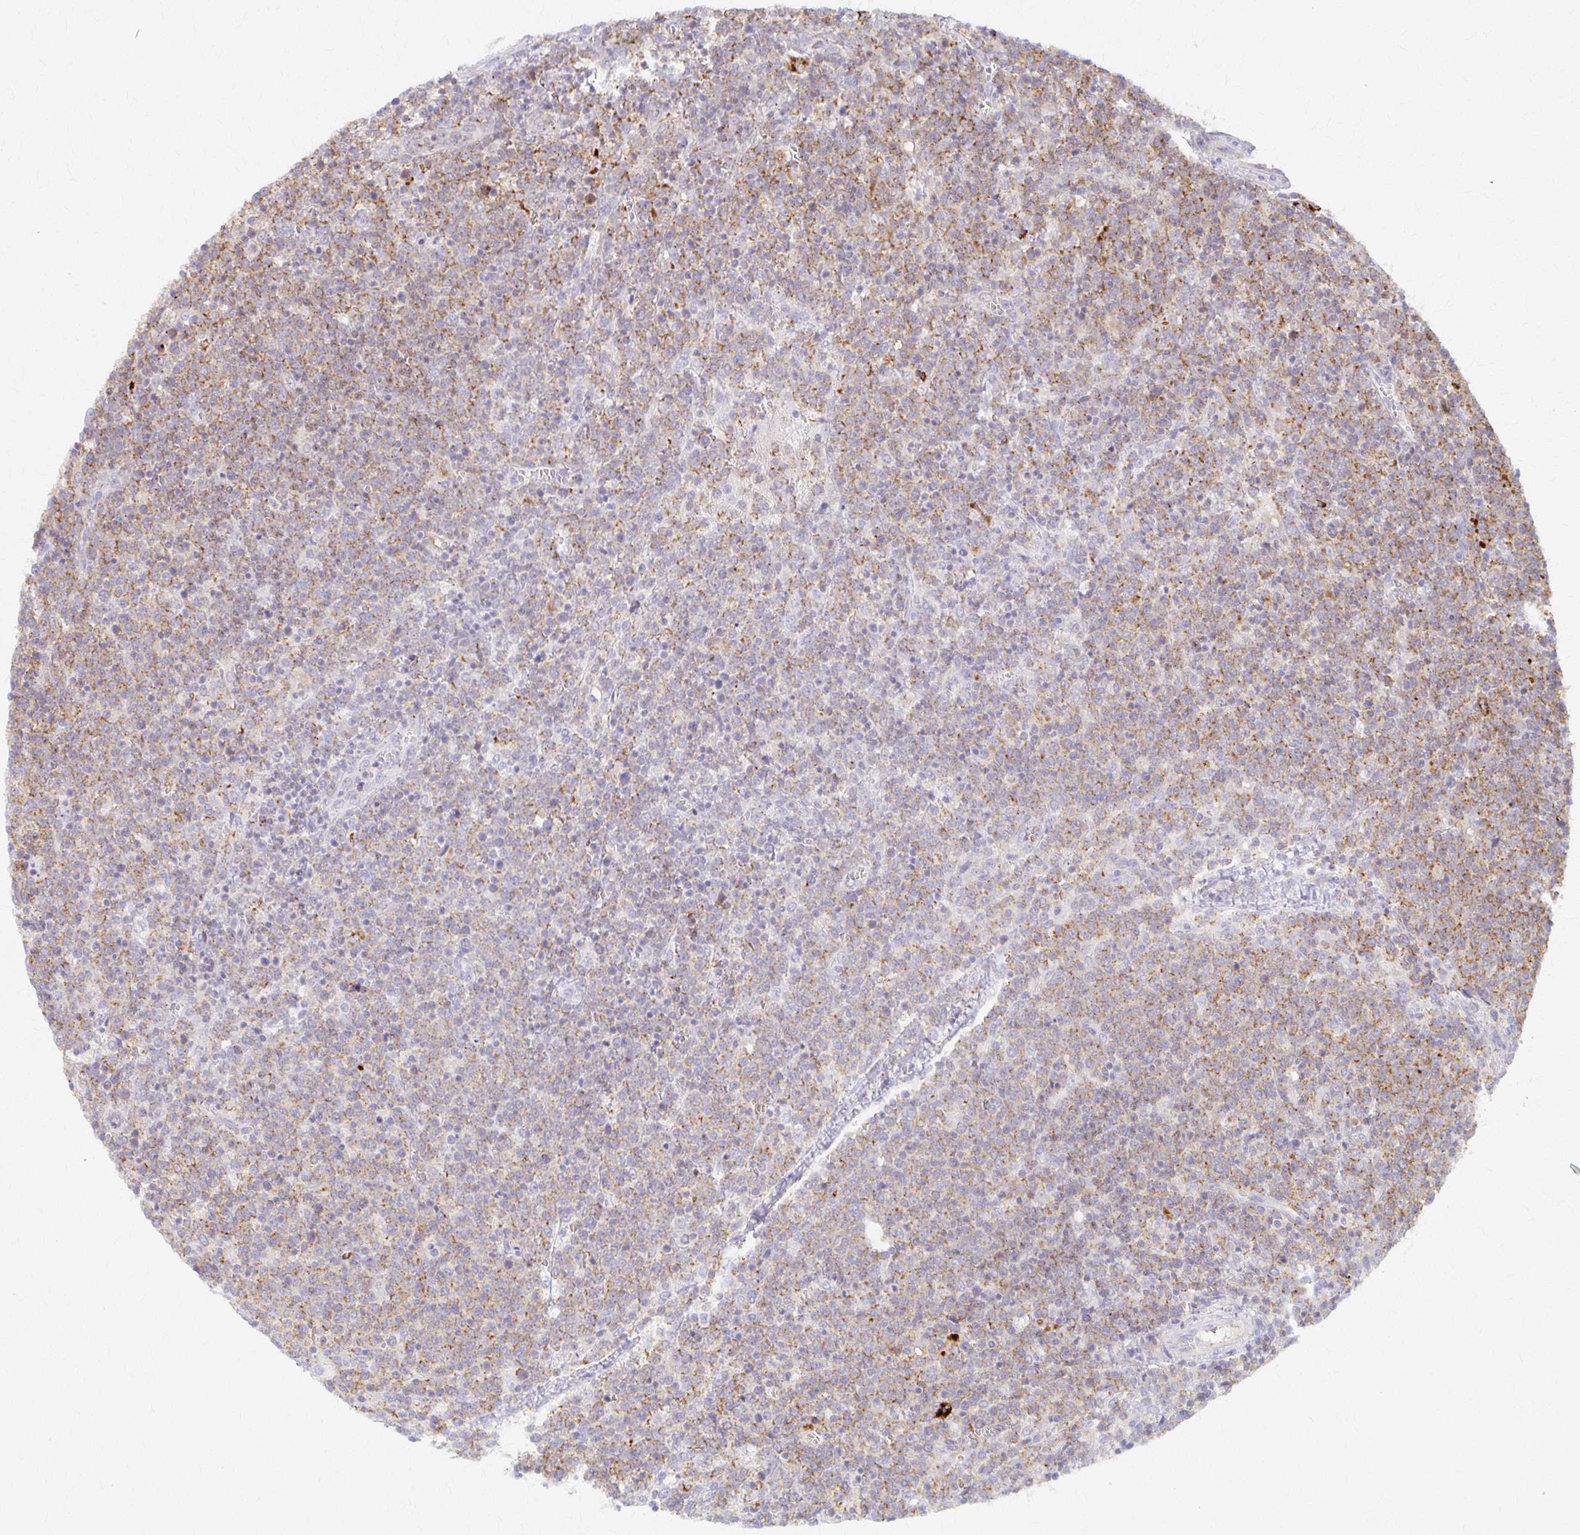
{"staining": {"intensity": "moderate", "quantity": "25%-75%", "location": "cytoplasmic/membranous"}, "tissue": "lymphoma", "cell_type": "Tumor cells", "image_type": "cancer", "snomed": [{"axis": "morphology", "description": "Malignant lymphoma, non-Hodgkin's type, High grade"}, {"axis": "topography", "description": "Lymph node"}], "caption": "High-grade malignant lymphoma, non-Hodgkin's type stained with a protein marker displays moderate staining in tumor cells.", "gene": "ARHGAP35", "patient": {"sex": "male", "age": 61}}